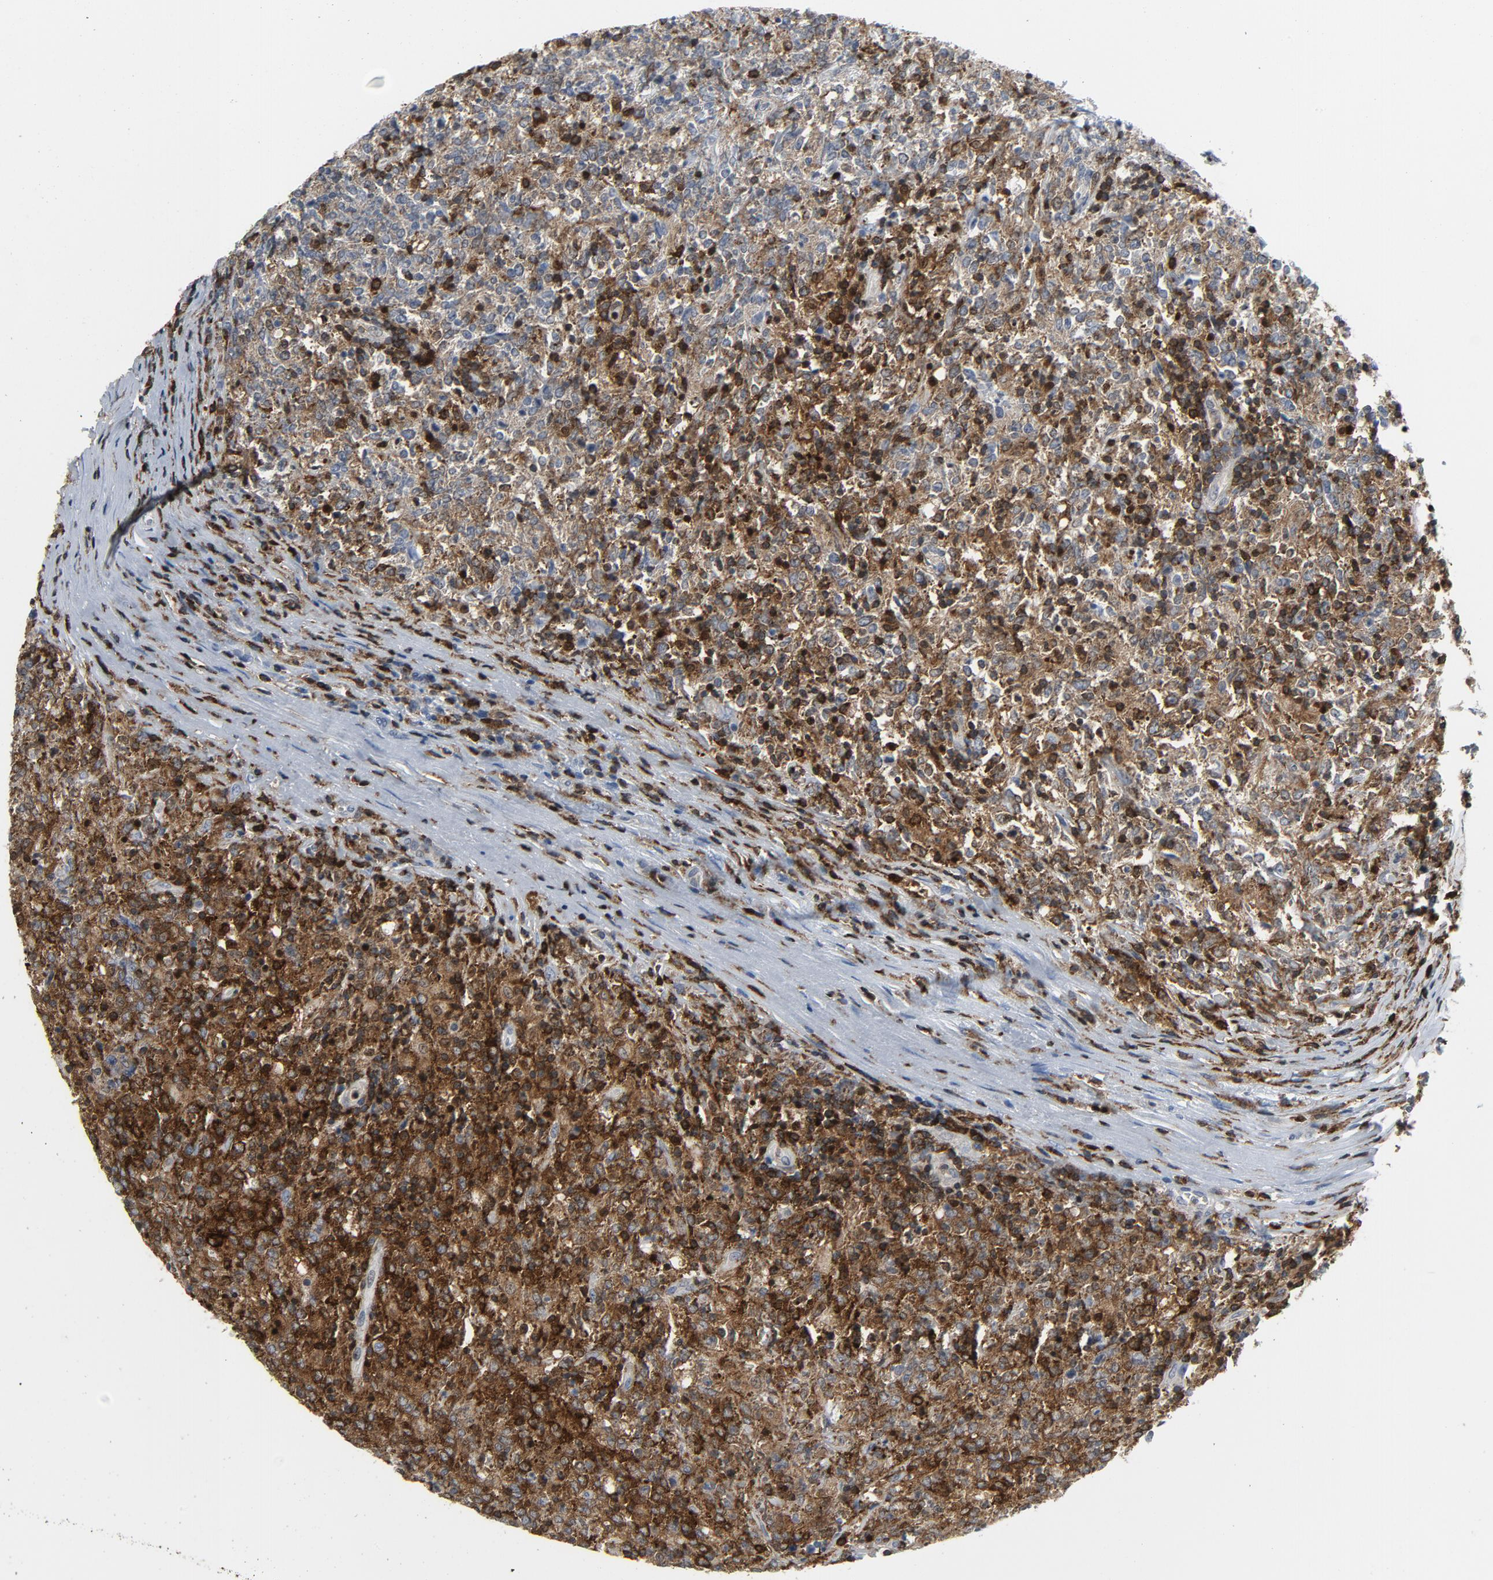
{"staining": {"intensity": "strong", "quantity": "25%-75%", "location": "cytoplasmic/membranous"}, "tissue": "lymphoma", "cell_type": "Tumor cells", "image_type": "cancer", "snomed": [{"axis": "morphology", "description": "Malignant lymphoma, non-Hodgkin's type, High grade"}, {"axis": "topography", "description": "Lymph node"}], "caption": "Protein staining by immunohistochemistry demonstrates strong cytoplasmic/membranous positivity in approximately 25%-75% of tumor cells in lymphoma.", "gene": "LCP2", "patient": {"sex": "female", "age": 84}}